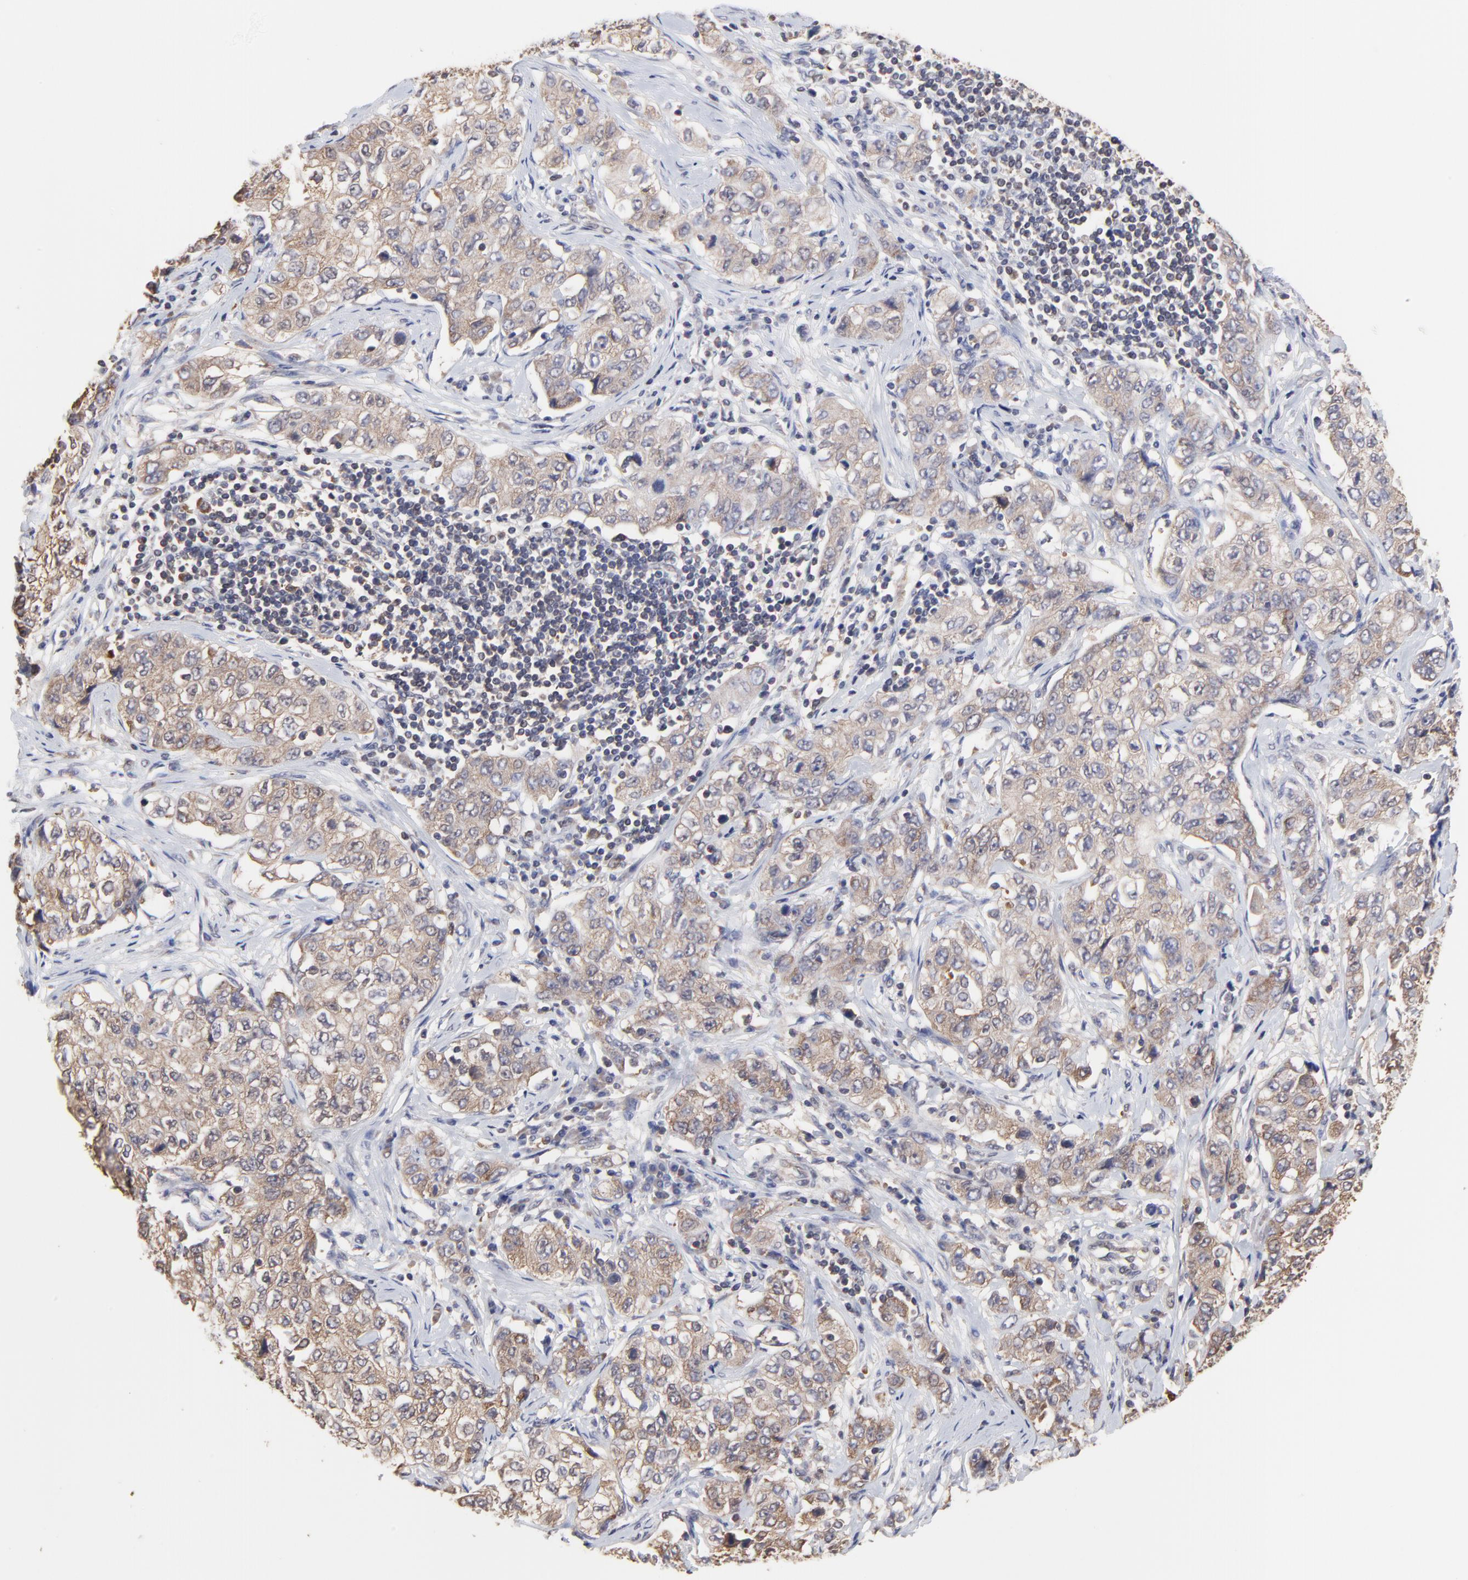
{"staining": {"intensity": "weak", "quantity": ">75%", "location": "cytoplasmic/membranous"}, "tissue": "stomach cancer", "cell_type": "Tumor cells", "image_type": "cancer", "snomed": [{"axis": "morphology", "description": "Adenocarcinoma, NOS"}, {"axis": "topography", "description": "Stomach"}], "caption": "Stomach adenocarcinoma stained with a protein marker shows weak staining in tumor cells.", "gene": "CCT2", "patient": {"sex": "male", "age": 48}}